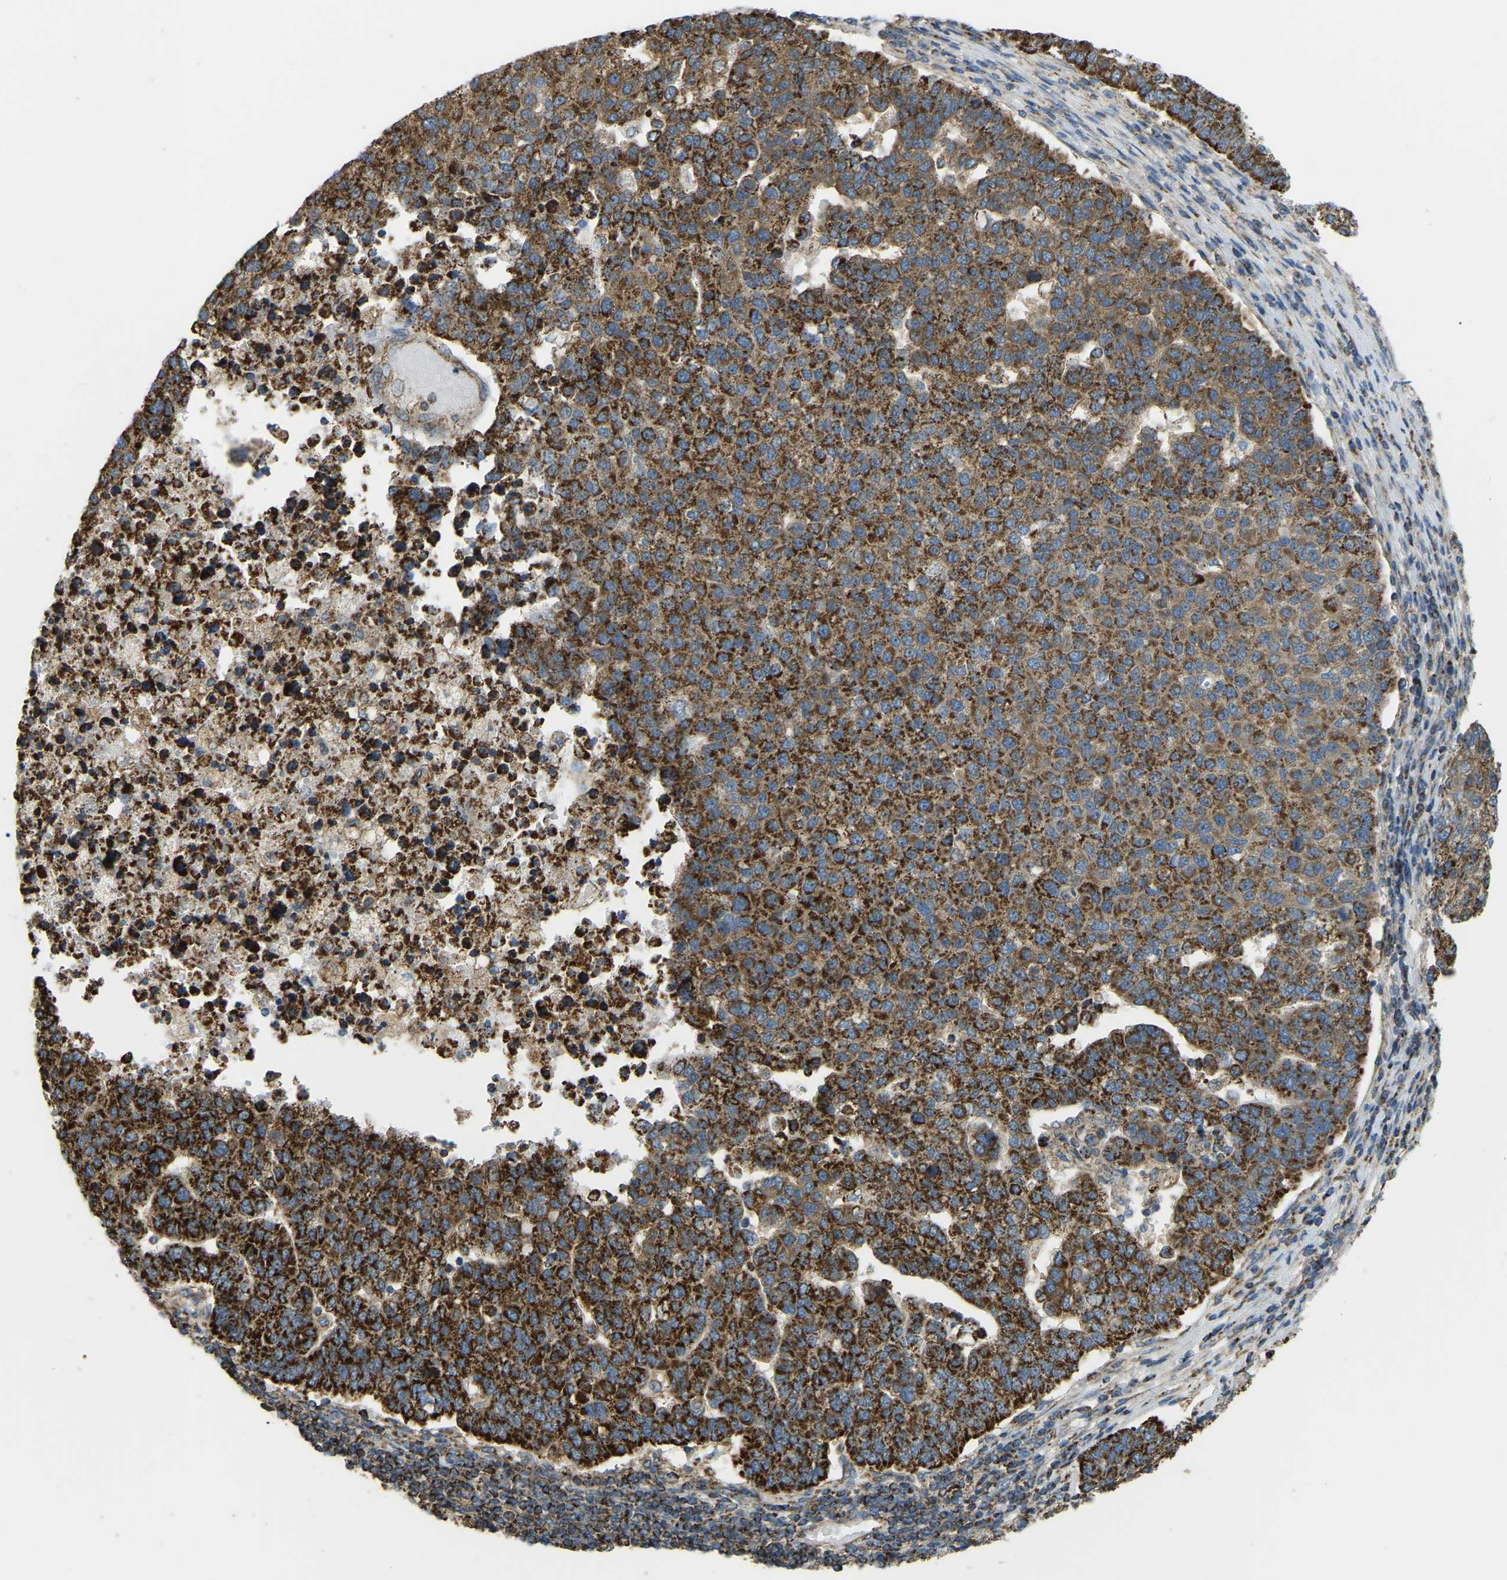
{"staining": {"intensity": "strong", "quantity": ">75%", "location": "cytoplasmic/membranous"}, "tissue": "pancreatic cancer", "cell_type": "Tumor cells", "image_type": "cancer", "snomed": [{"axis": "morphology", "description": "Adenocarcinoma, NOS"}, {"axis": "topography", "description": "Pancreas"}], "caption": "High-power microscopy captured an immunohistochemistry (IHC) micrograph of adenocarcinoma (pancreatic), revealing strong cytoplasmic/membranous staining in approximately >75% of tumor cells. (Stains: DAB (3,3'-diaminobenzidine) in brown, nuclei in blue, Microscopy: brightfield microscopy at high magnification).", "gene": "PSMD7", "patient": {"sex": "female", "age": 61}}